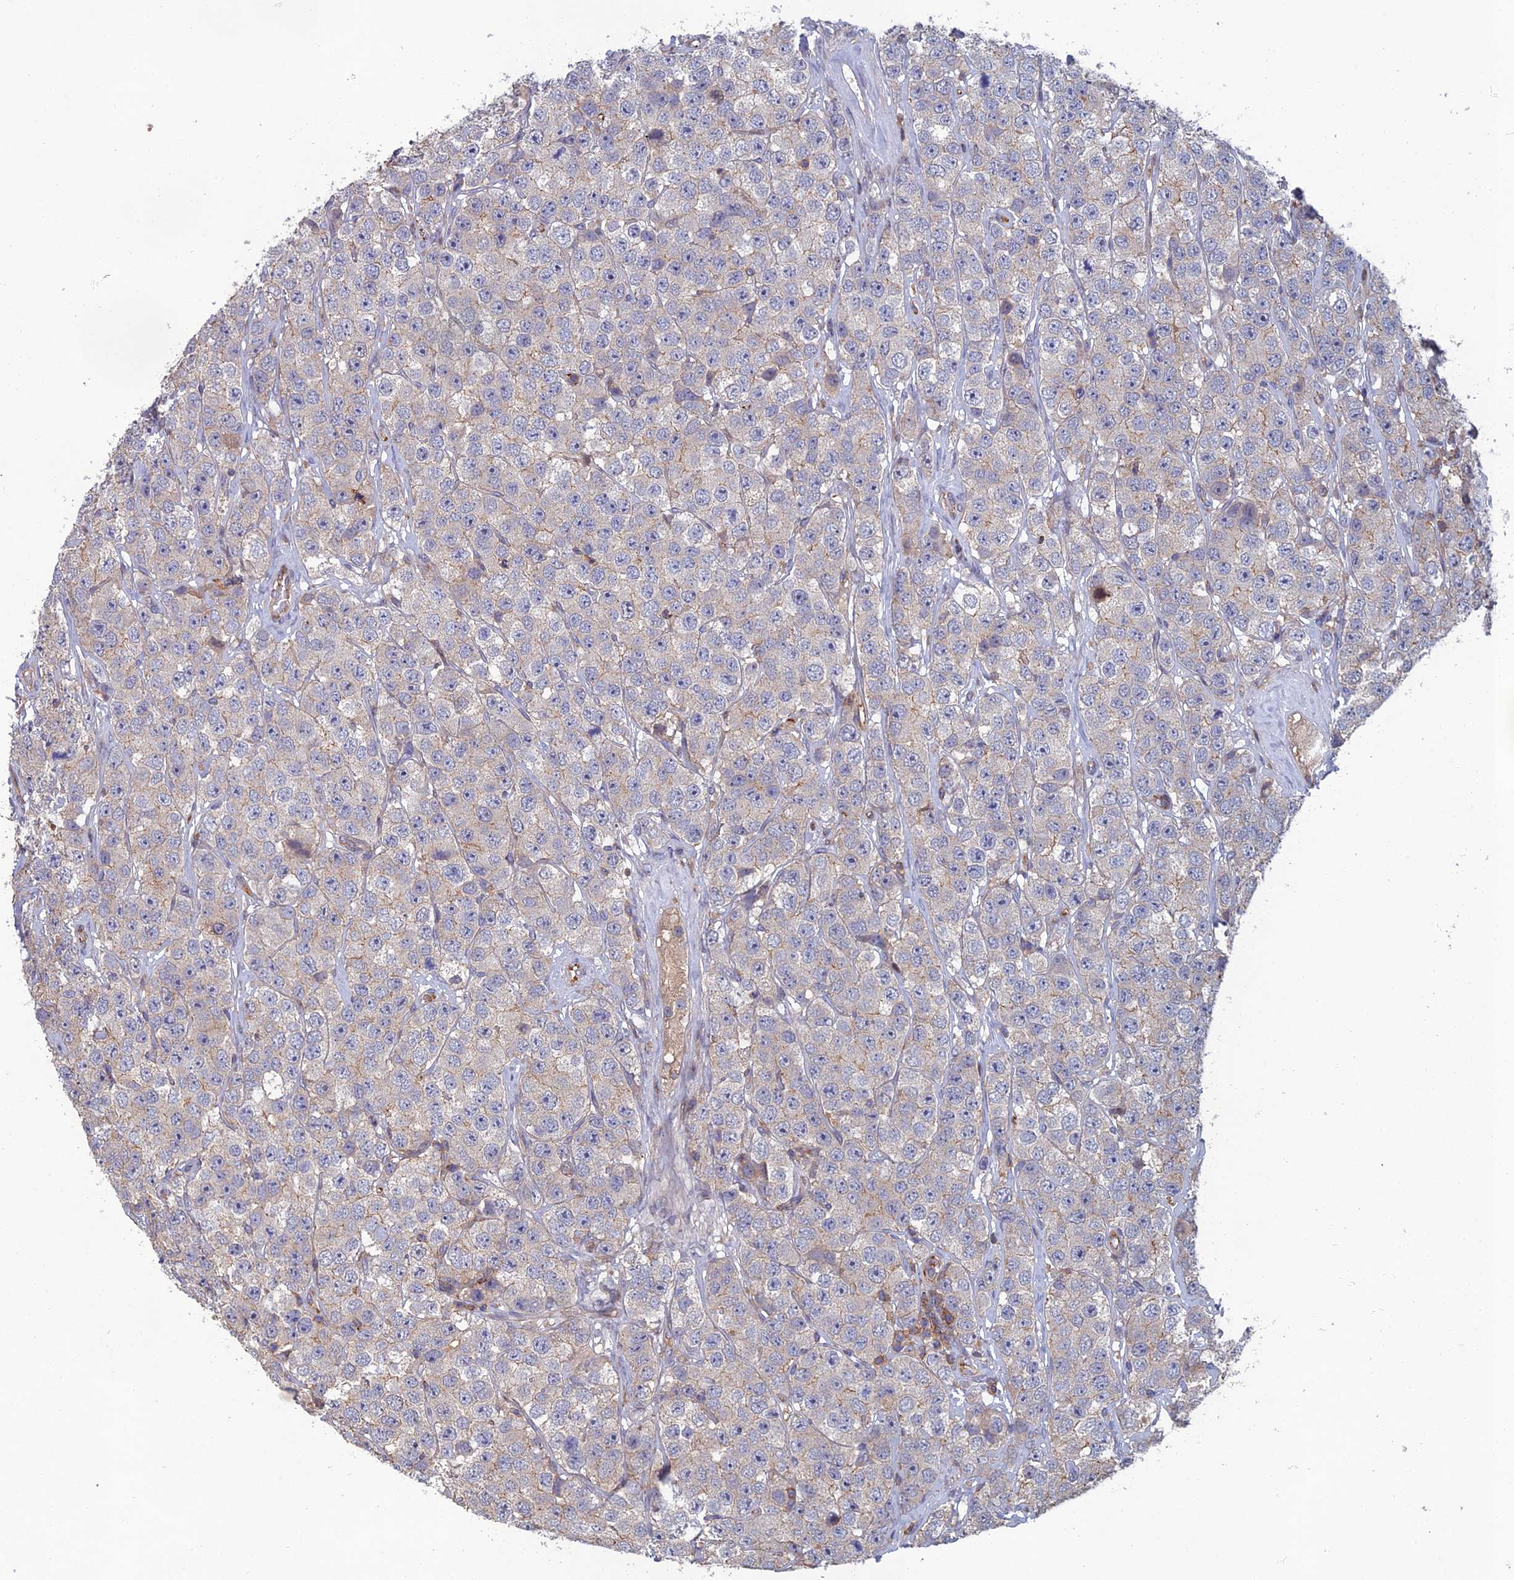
{"staining": {"intensity": "negative", "quantity": "none", "location": "none"}, "tissue": "testis cancer", "cell_type": "Tumor cells", "image_type": "cancer", "snomed": [{"axis": "morphology", "description": "Seminoma, NOS"}, {"axis": "topography", "description": "Testis"}], "caption": "This is a image of immunohistochemistry (IHC) staining of testis cancer, which shows no expression in tumor cells.", "gene": "C15orf62", "patient": {"sex": "male", "age": 28}}